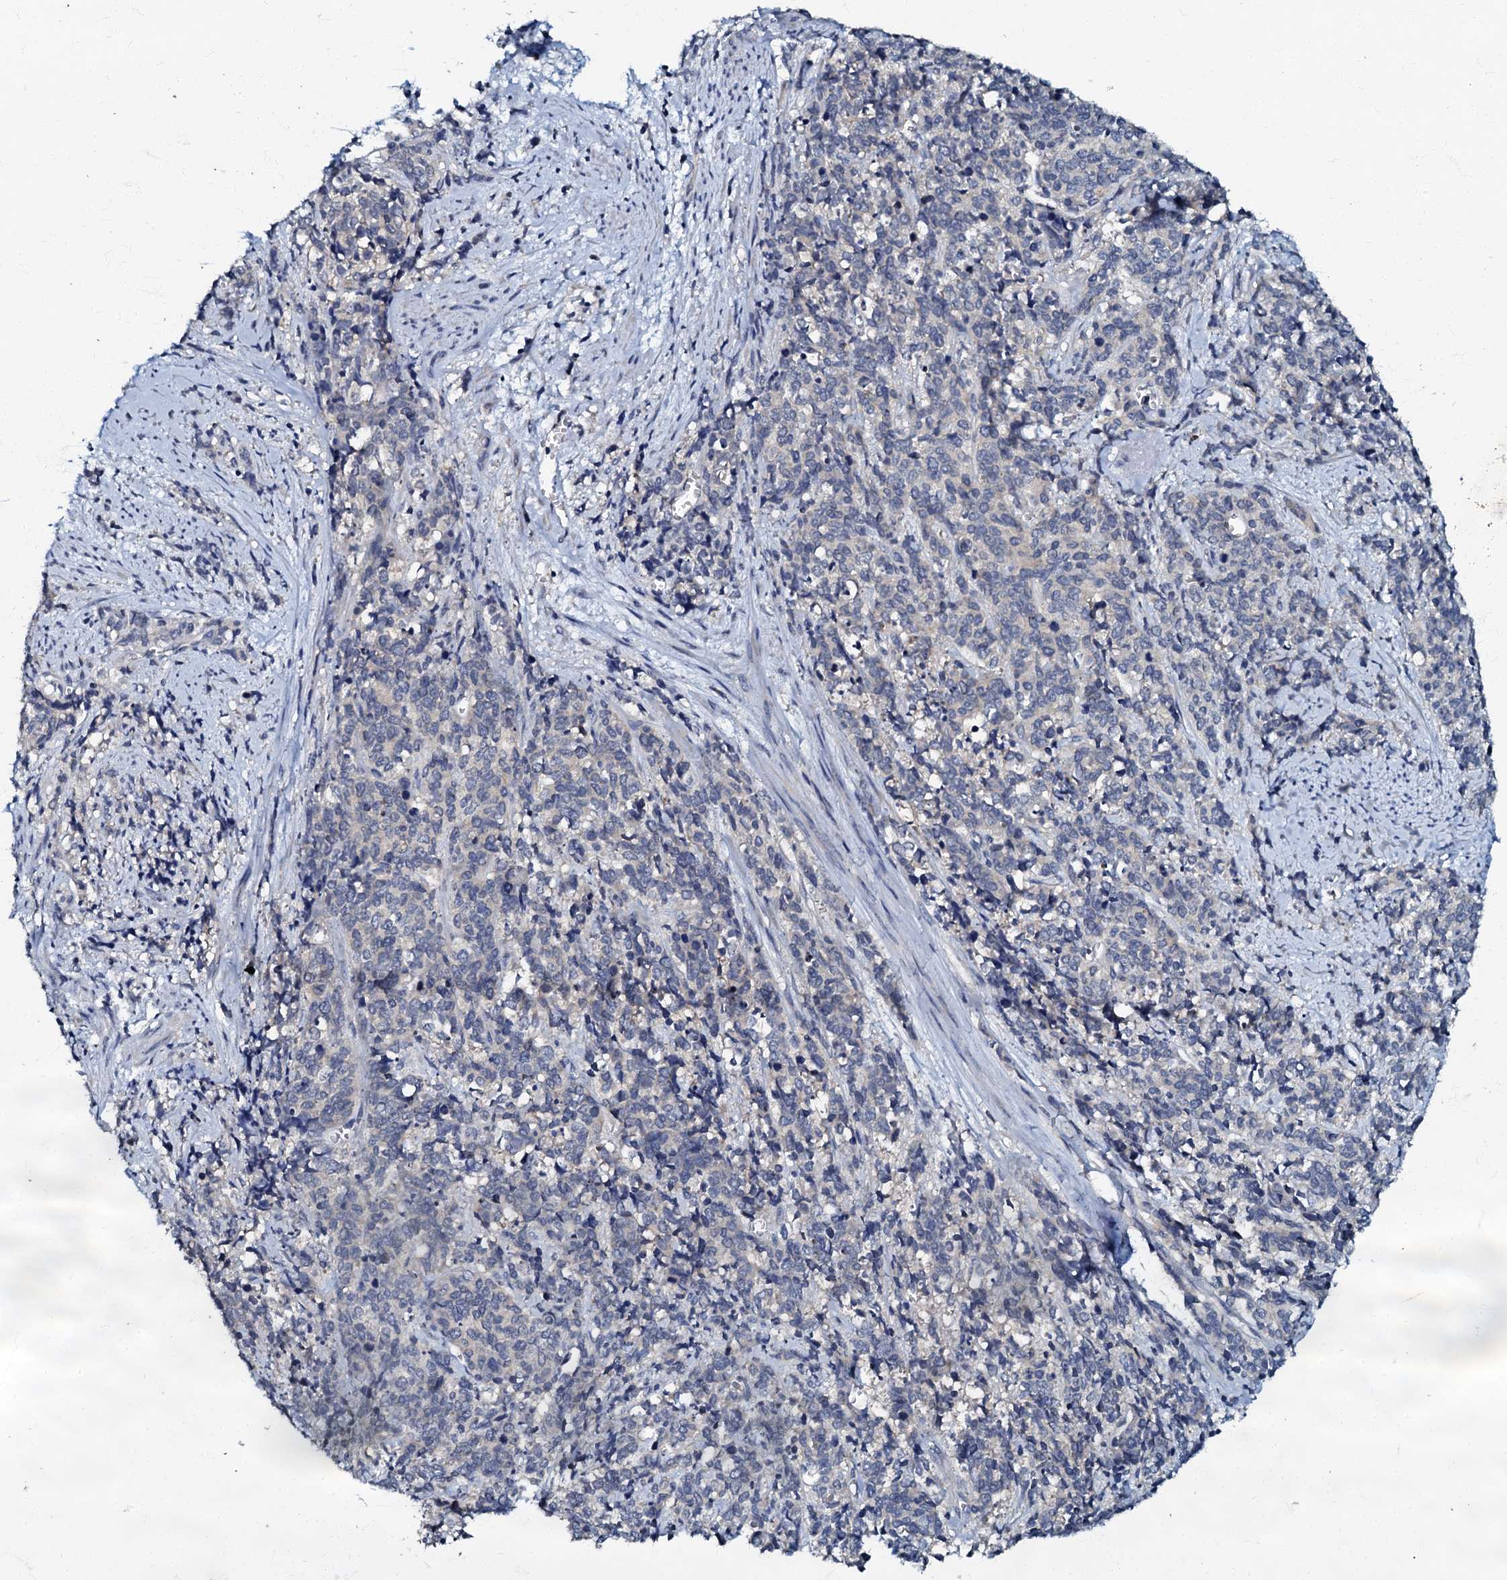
{"staining": {"intensity": "negative", "quantity": "none", "location": "none"}, "tissue": "cervical cancer", "cell_type": "Tumor cells", "image_type": "cancer", "snomed": [{"axis": "morphology", "description": "Squamous cell carcinoma, NOS"}, {"axis": "topography", "description": "Cervix"}], "caption": "Immunohistochemical staining of human cervical cancer (squamous cell carcinoma) exhibits no significant expression in tumor cells.", "gene": "OLAH", "patient": {"sex": "female", "age": 60}}